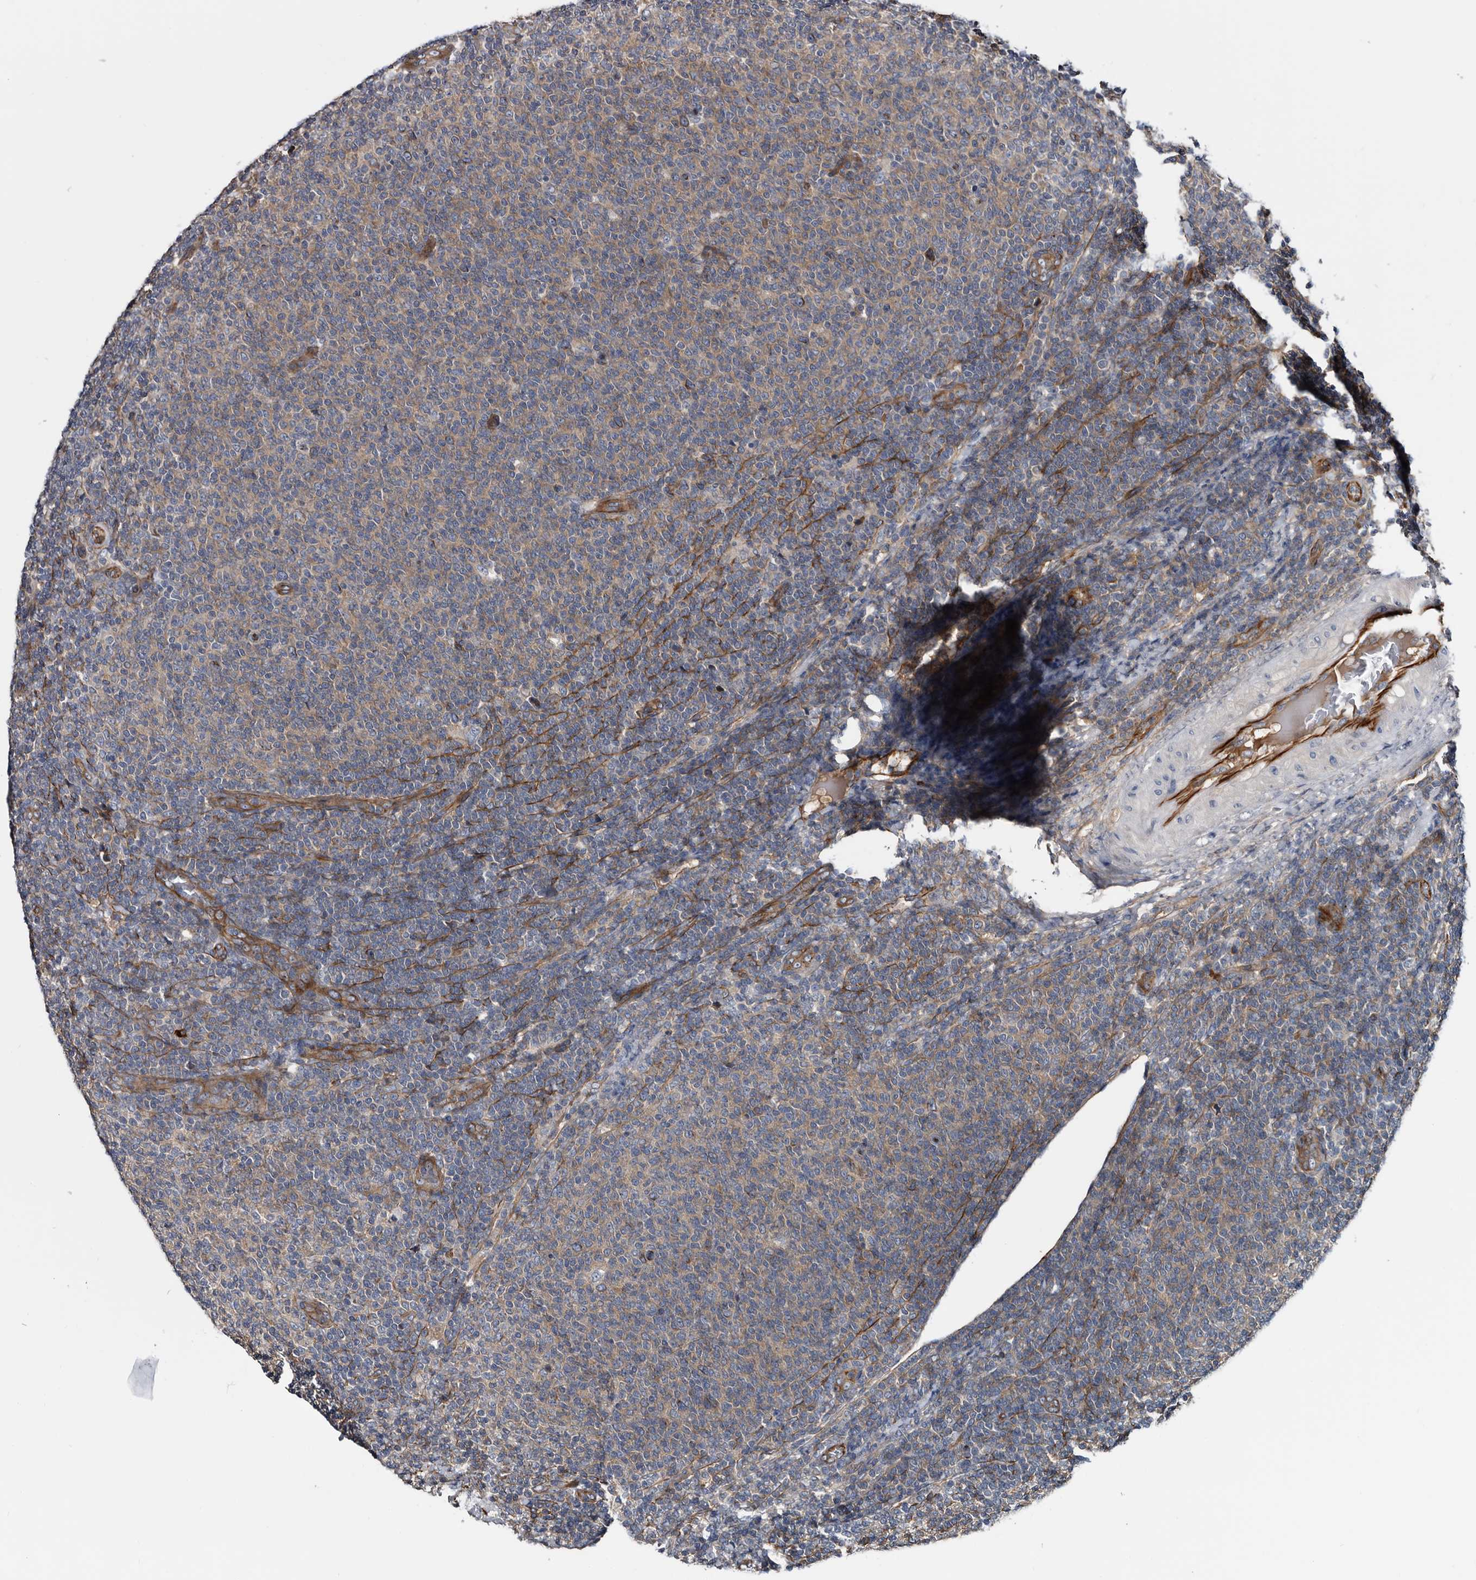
{"staining": {"intensity": "weak", "quantity": ">75%", "location": "cytoplasmic/membranous"}, "tissue": "lymphoma", "cell_type": "Tumor cells", "image_type": "cancer", "snomed": [{"axis": "morphology", "description": "Malignant lymphoma, non-Hodgkin's type, Low grade"}, {"axis": "topography", "description": "Lymph node"}], "caption": "Weak cytoplasmic/membranous protein staining is identified in approximately >75% of tumor cells in malignant lymphoma, non-Hodgkin's type (low-grade).", "gene": "TSPAN17", "patient": {"sex": "male", "age": 66}}